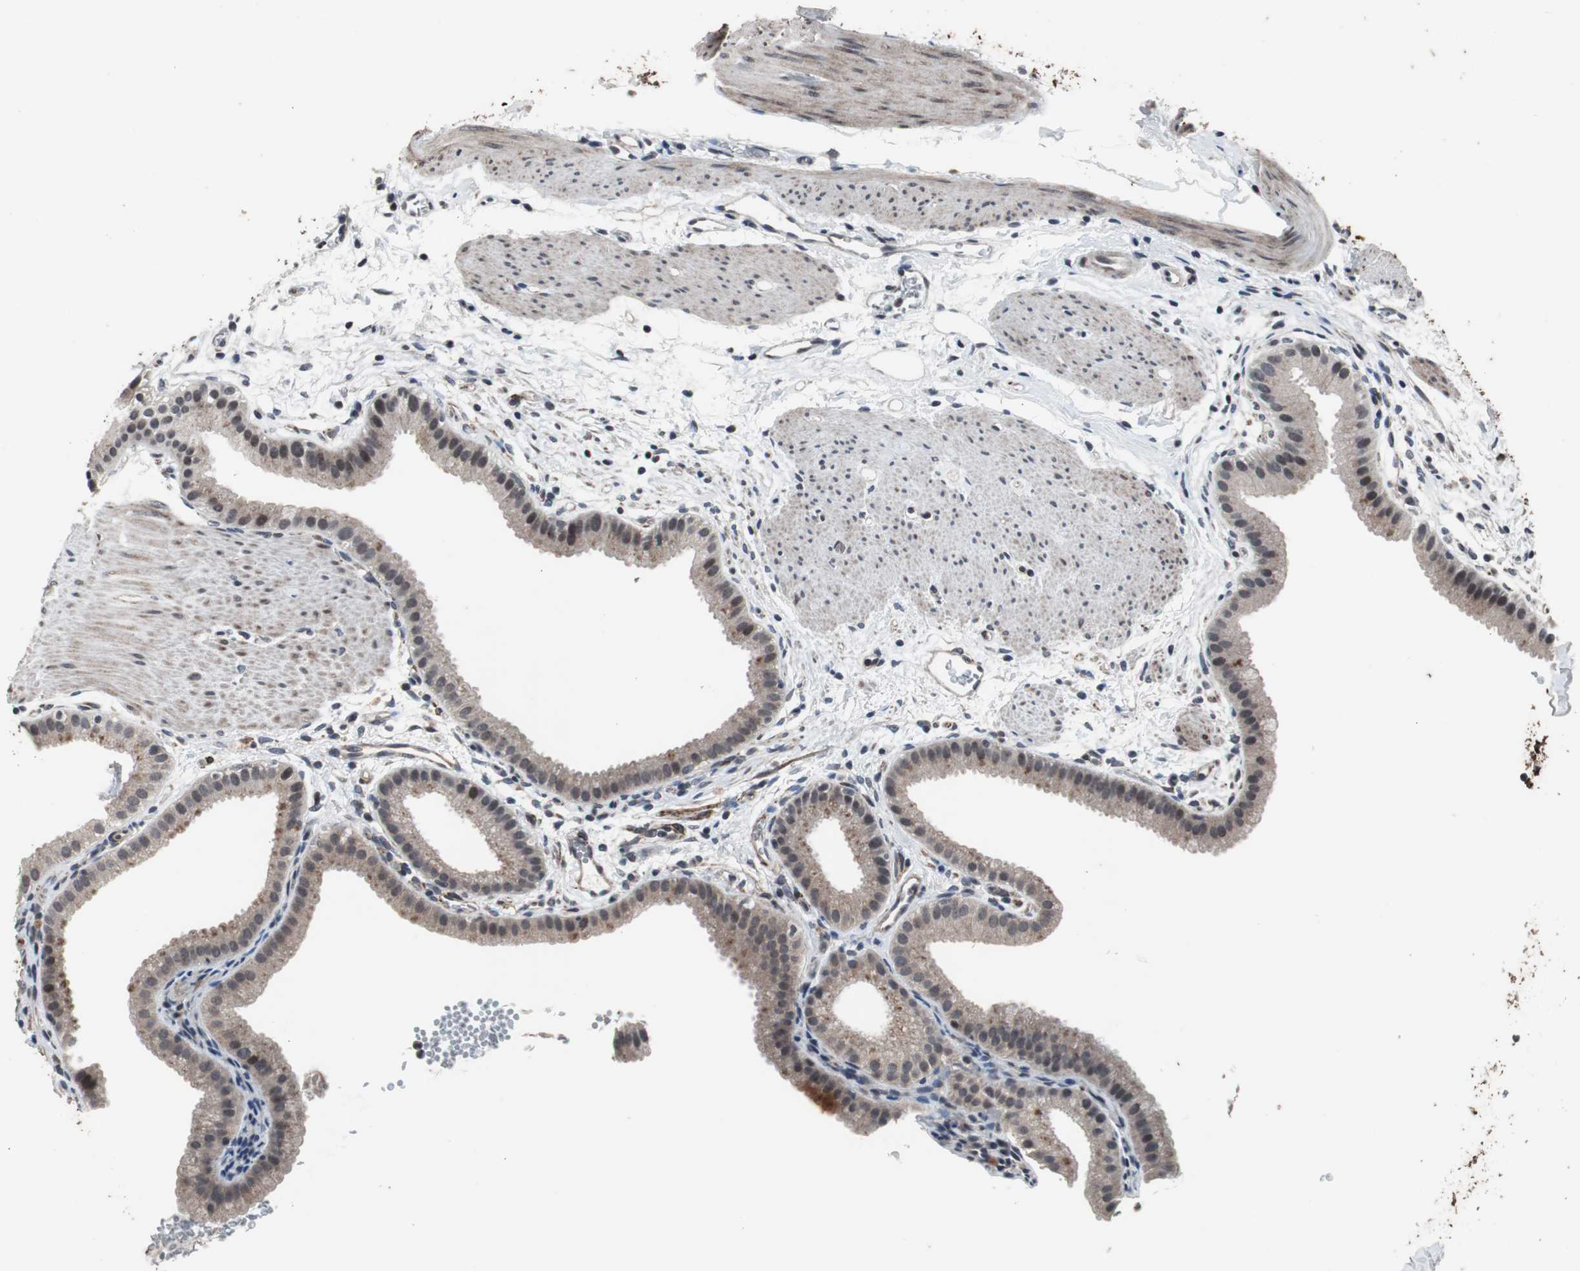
{"staining": {"intensity": "weak", "quantity": ">75%", "location": "cytoplasmic/membranous"}, "tissue": "gallbladder", "cell_type": "Glandular cells", "image_type": "normal", "snomed": [{"axis": "morphology", "description": "Normal tissue, NOS"}, {"axis": "topography", "description": "Gallbladder"}], "caption": "Brown immunohistochemical staining in benign human gallbladder shows weak cytoplasmic/membranous staining in approximately >75% of glandular cells. Ihc stains the protein in brown and the nuclei are stained blue.", "gene": "CRADD", "patient": {"sex": "female", "age": 64}}